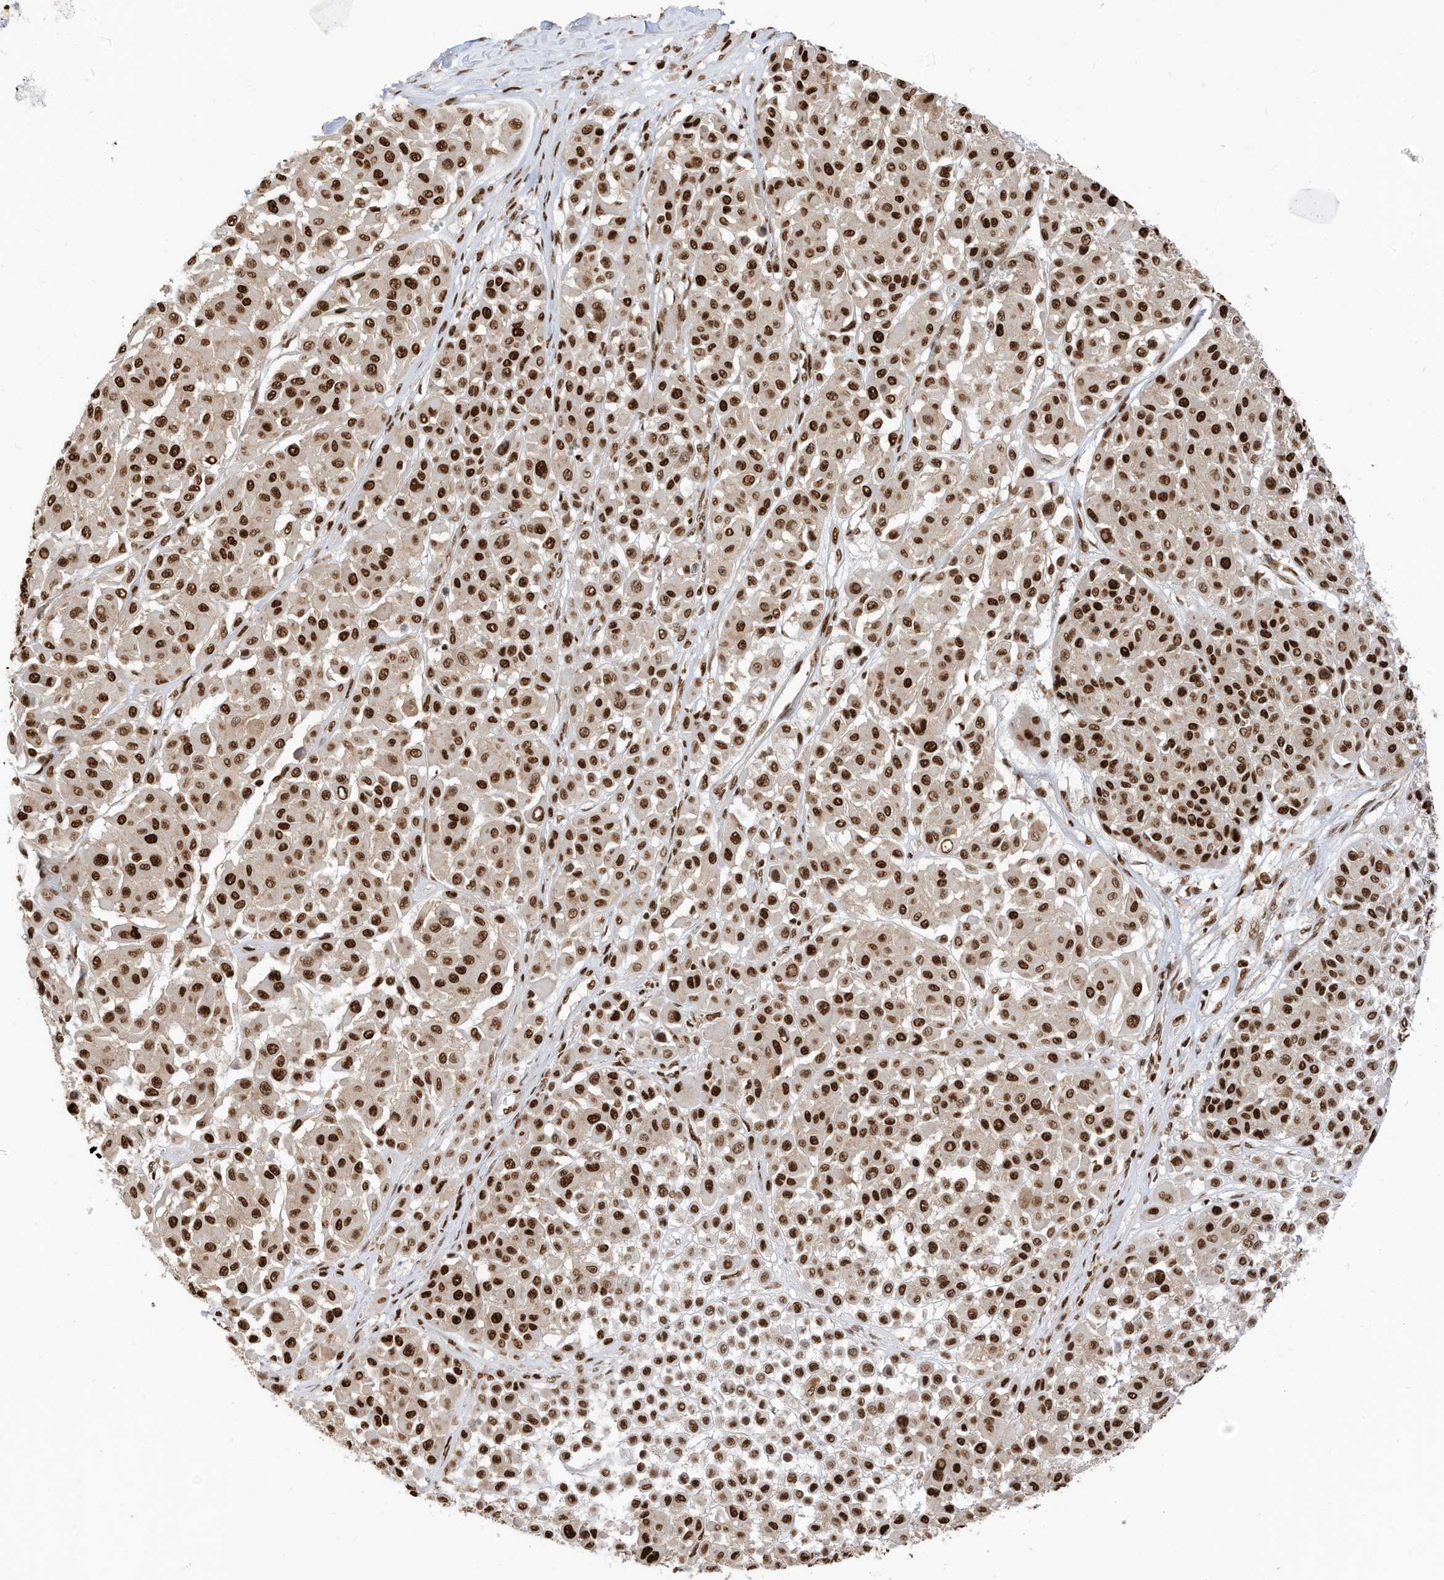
{"staining": {"intensity": "strong", "quantity": ">75%", "location": "nuclear"}, "tissue": "melanoma", "cell_type": "Tumor cells", "image_type": "cancer", "snomed": [{"axis": "morphology", "description": "Malignant melanoma, Metastatic site"}, {"axis": "topography", "description": "Soft tissue"}], "caption": "Tumor cells display high levels of strong nuclear positivity in about >75% of cells in human malignant melanoma (metastatic site).", "gene": "SAMD15", "patient": {"sex": "male", "age": 41}}